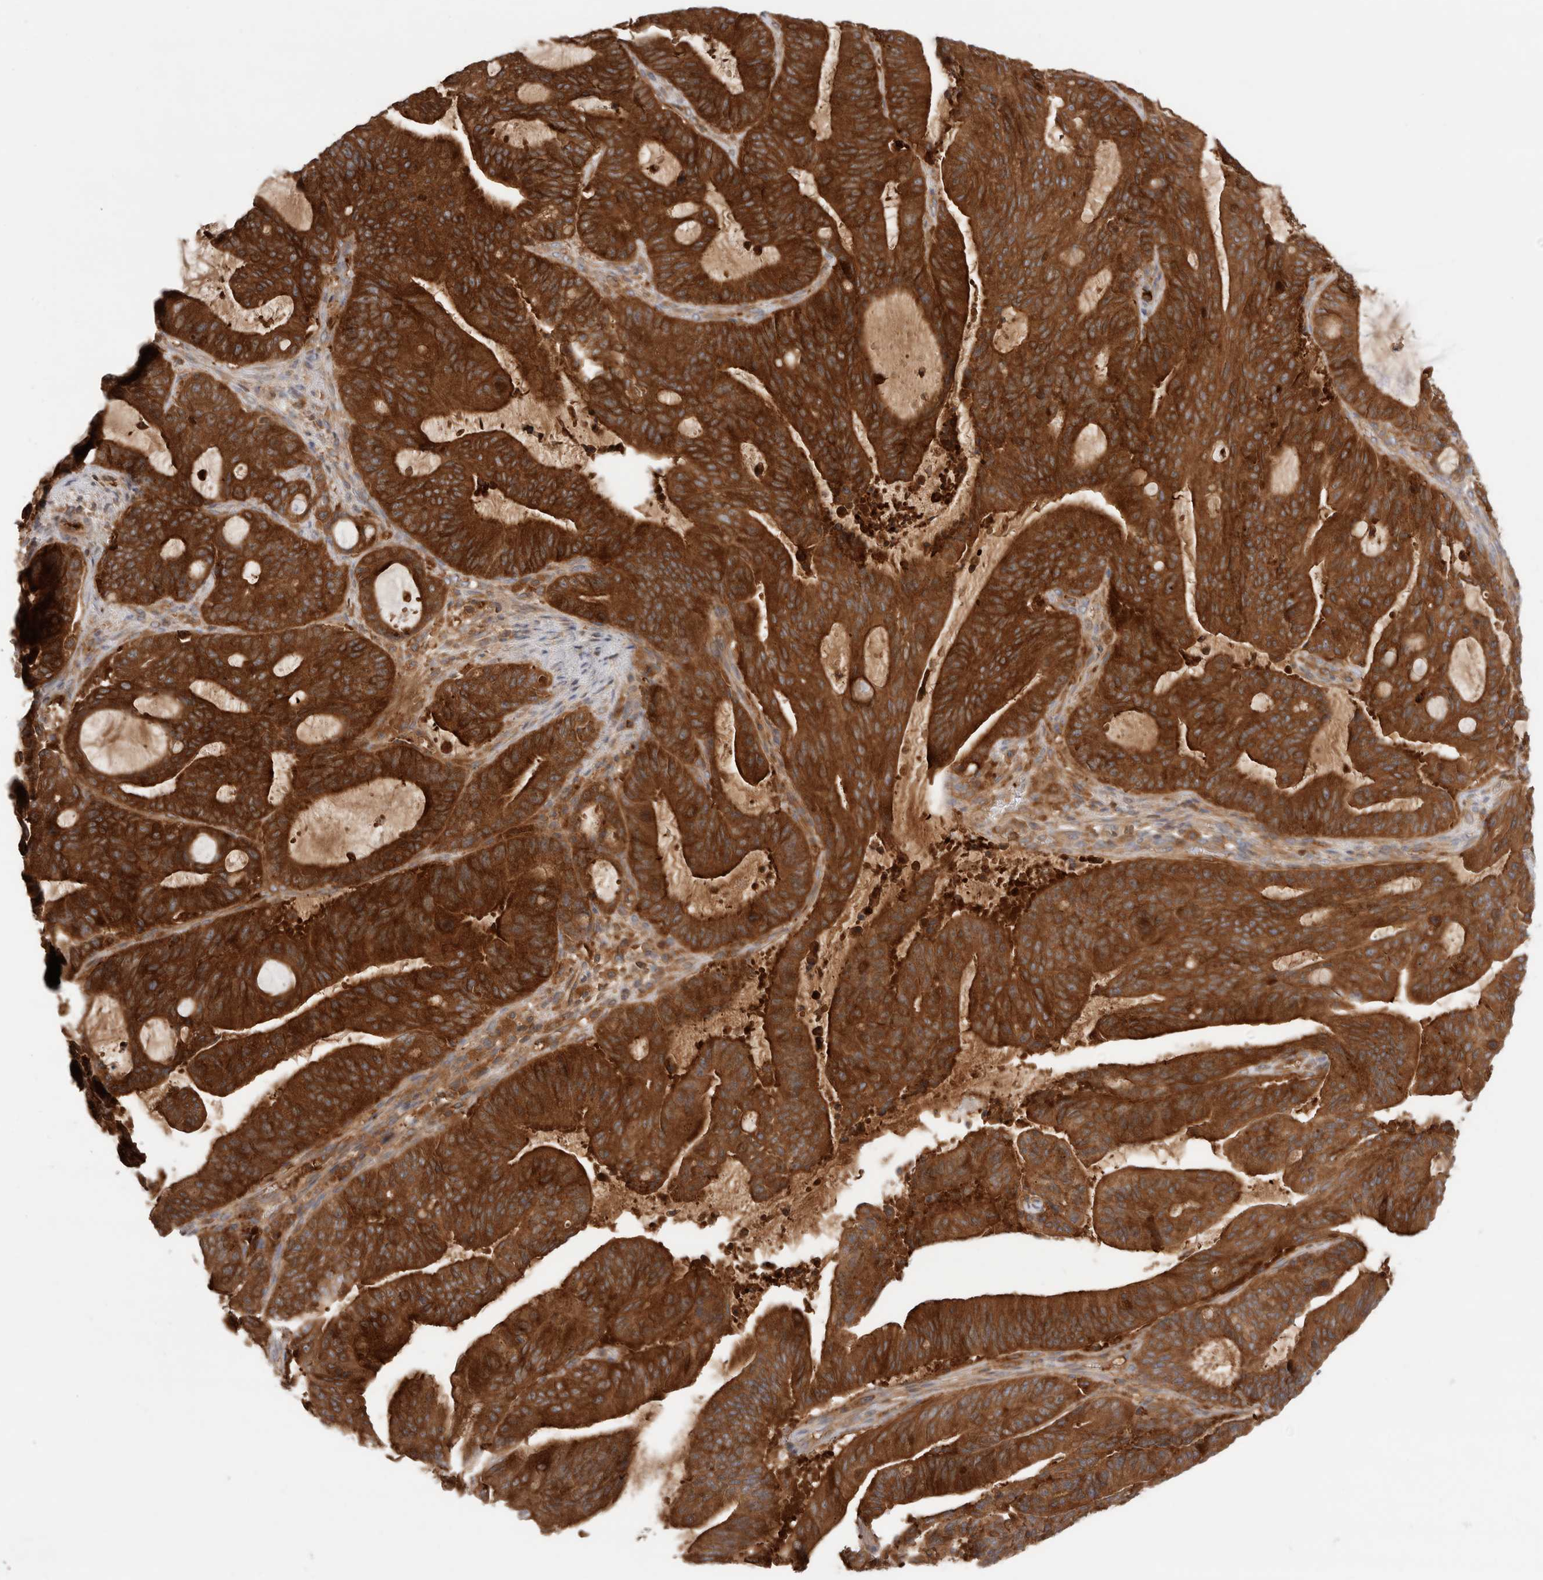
{"staining": {"intensity": "strong", "quantity": ">75%", "location": "cytoplasmic/membranous"}, "tissue": "liver cancer", "cell_type": "Tumor cells", "image_type": "cancer", "snomed": [{"axis": "morphology", "description": "Normal tissue, NOS"}, {"axis": "morphology", "description": "Cholangiocarcinoma"}, {"axis": "topography", "description": "Liver"}, {"axis": "topography", "description": "Peripheral nerve tissue"}], "caption": "Approximately >75% of tumor cells in cholangiocarcinoma (liver) demonstrate strong cytoplasmic/membranous protein expression as visualized by brown immunohistochemical staining.", "gene": "KLHL14", "patient": {"sex": "female", "age": 73}}